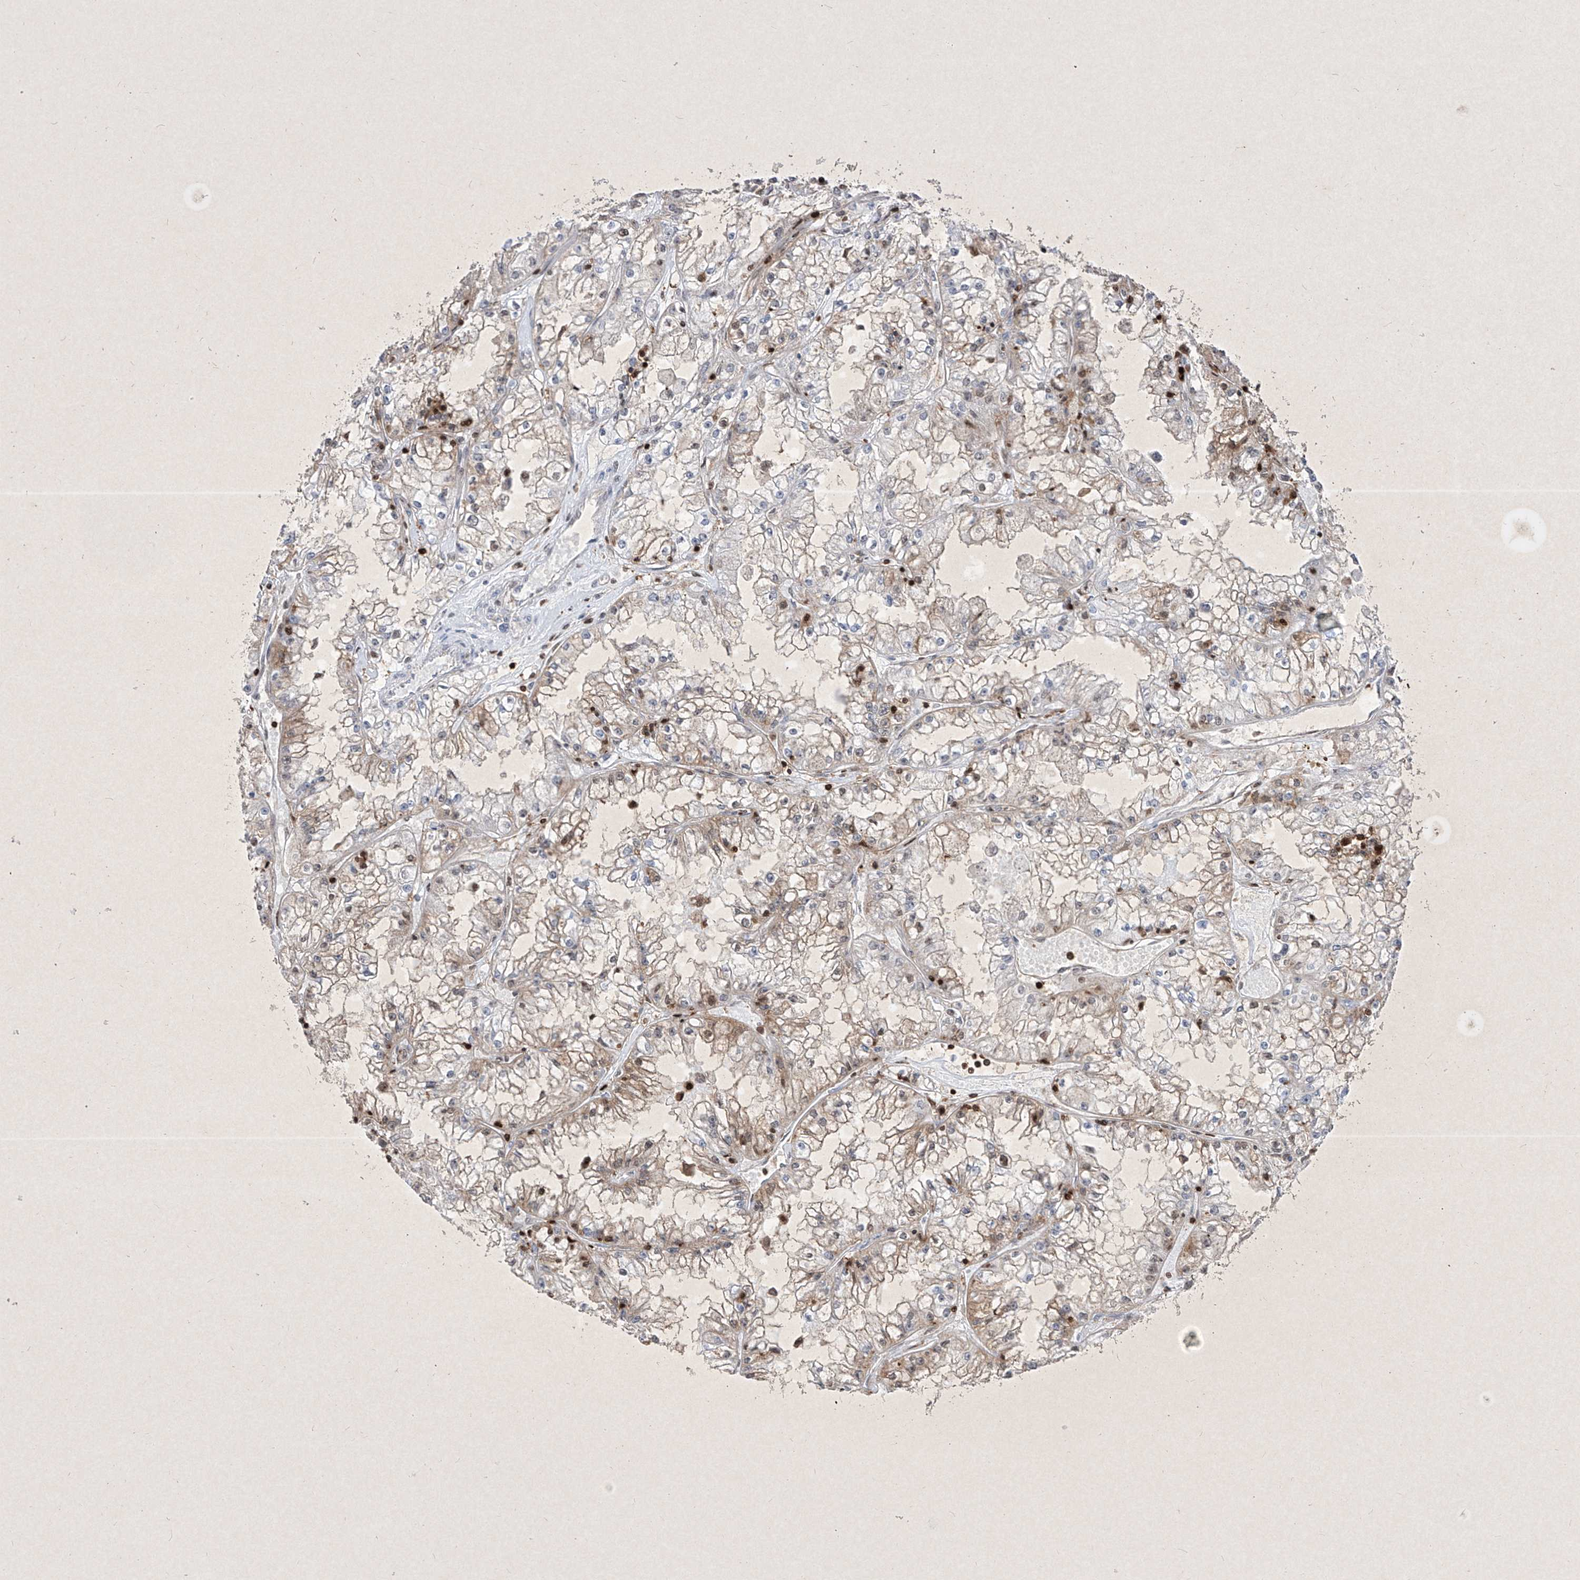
{"staining": {"intensity": "weak", "quantity": "<25%", "location": "cytoplasmic/membranous,nuclear"}, "tissue": "renal cancer", "cell_type": "Tumor cells", "image_type": "cancer", "snomed": [{"axis": "morphology", "description": "Adenocarcinoma, NOS"}, {"axis": "topography", "description": "Kidney"}], "caption": "Tumor cells are negative for protein expression in human renal cancer.", "gene": "PSMB10", "patient": {"sex": "male", "age": 56}}